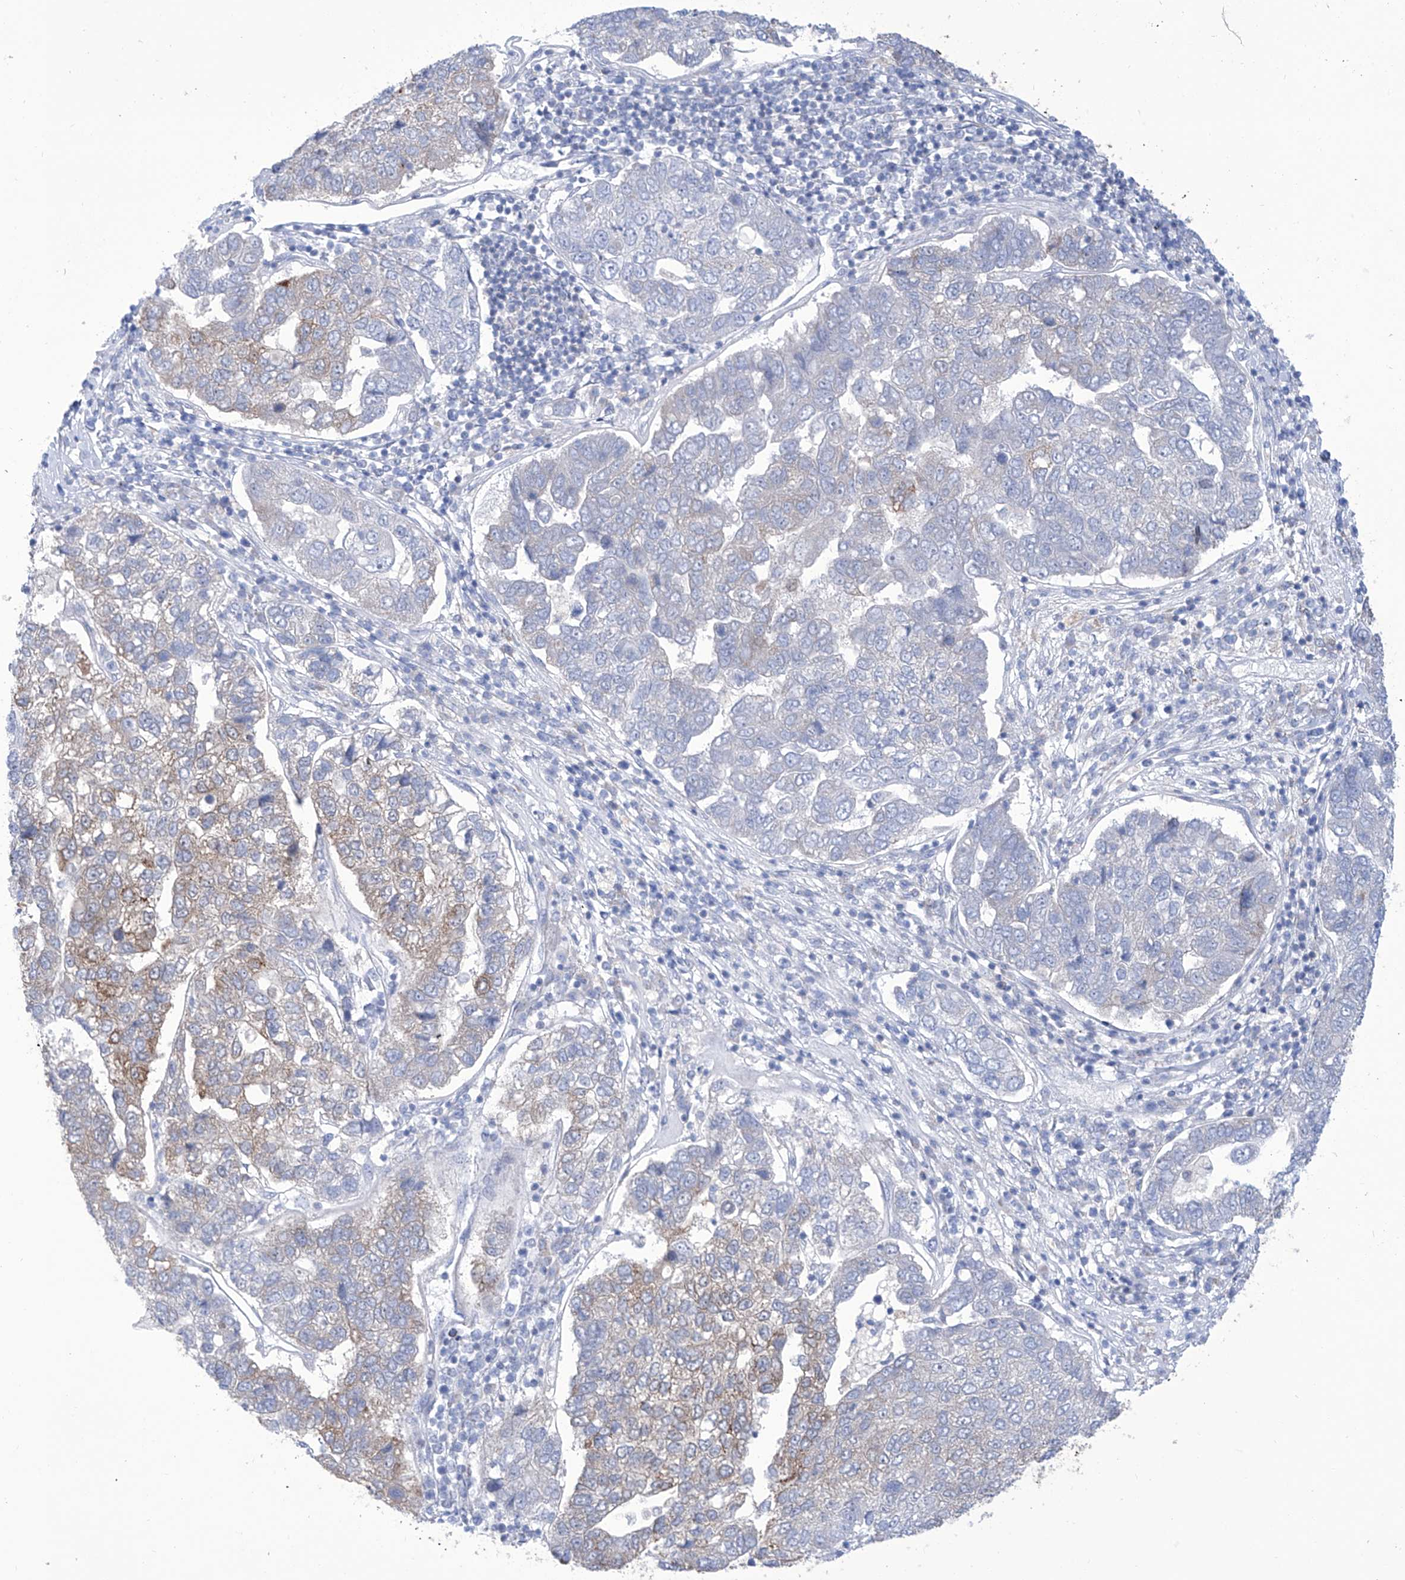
{"staining": {"intensity": "strong", "quantity": "<25%", "location": "cytoplasmic/membranous"}, "tissue": "pancreatic cancer", "cell_type": "Tumor cells", "image_type": "cancer", "snomed": [{"axis": "morphology", "description": "Adenocarcinoma, NOS"}, {"axis": "topography", "description": "Pancreas"}], "caption": "Strong cytoplasmic/membranous protein positivity is seen in approximately <25% of tumor cells in pancreatic cancer.", "gene": "ALDH6A1", "patient": {"sex": "female", "age": 61}}